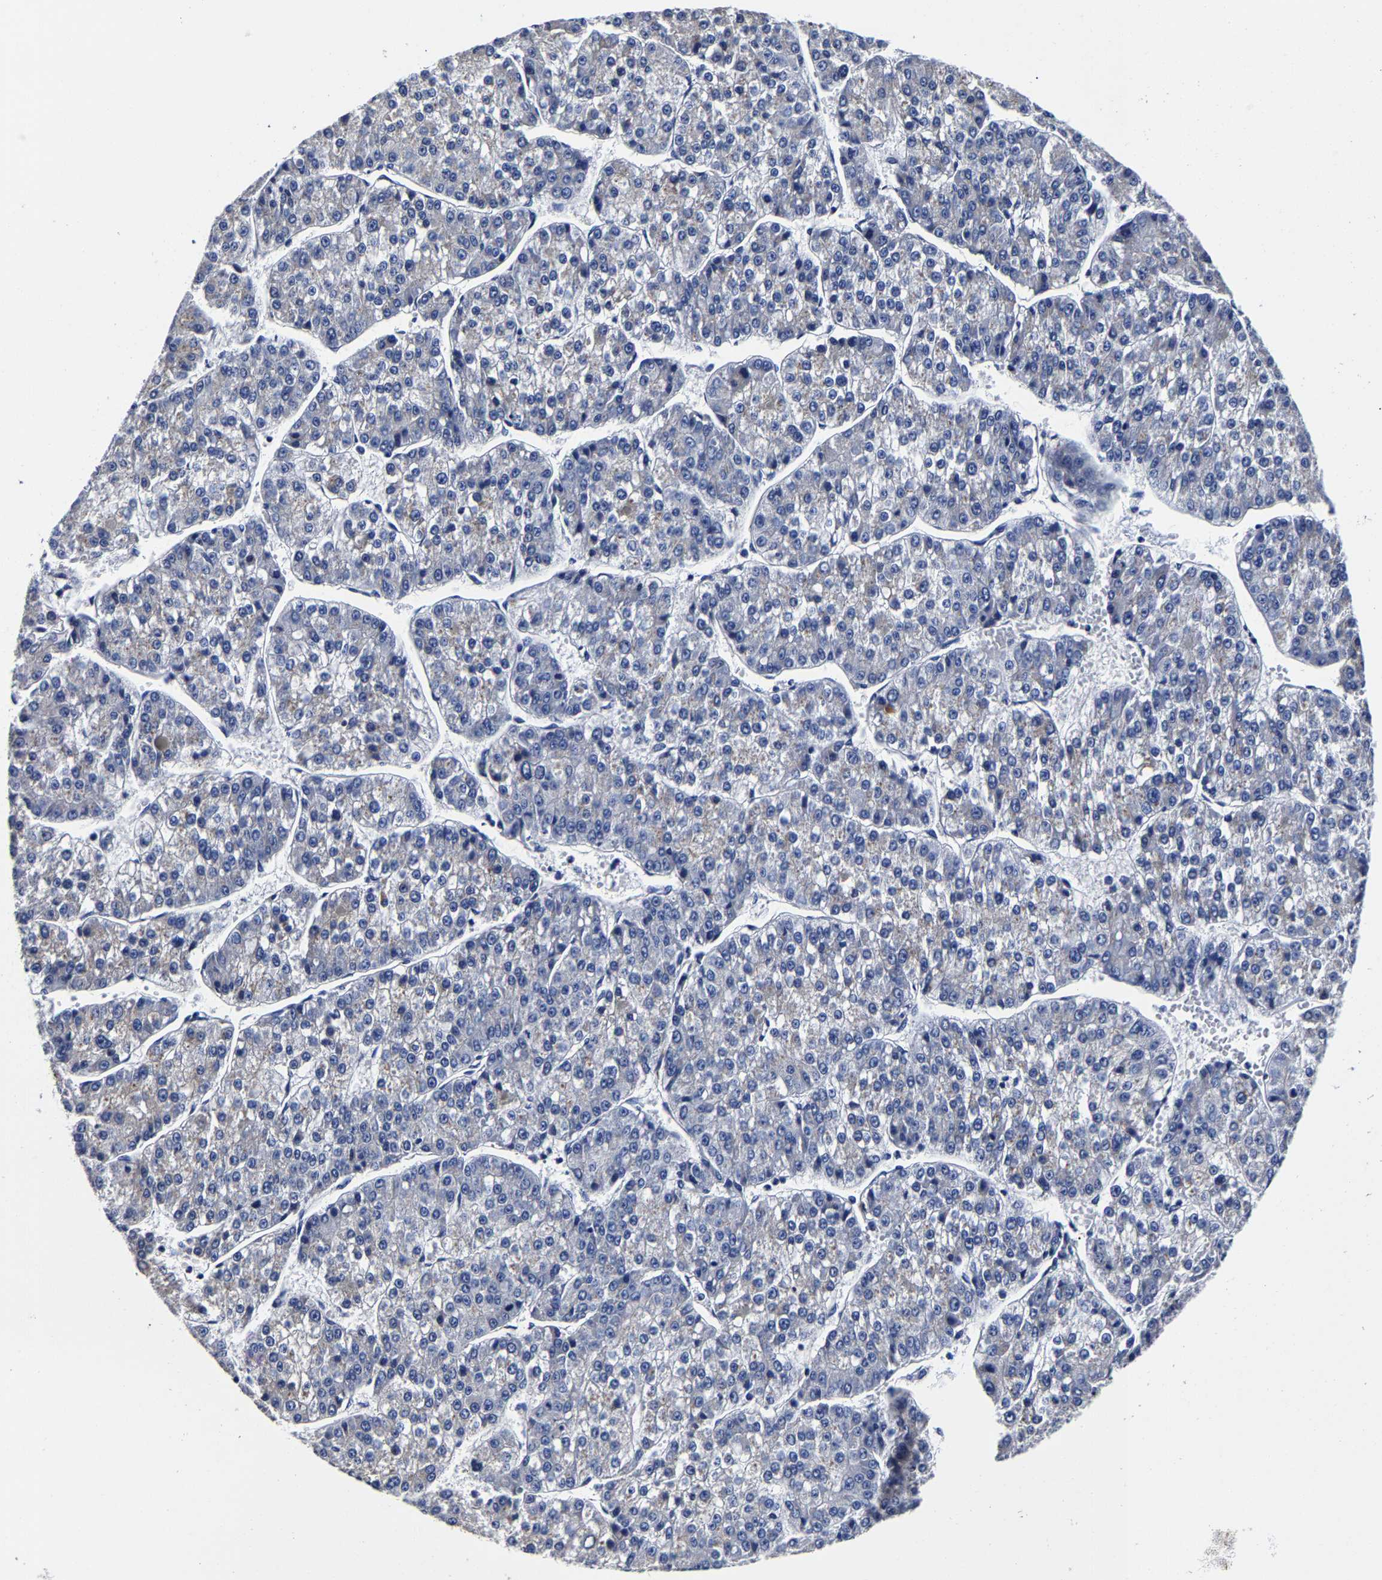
{"staining": {"intensity": "negative", "quantity": "none", "location": "none"}, "tissue": "liver cancer", "cell_type": "Tumor cells", "image_type": "cancer", "snomed": [{"axis": "morphology", "description": "Carcinoma, Hepatocellular, NOS"}, {"axis": "topography", "description": "Liver"}], "caption": "This is a micrograph of immunohistochemistry staining of hepatocellular carcinoma (liver), which shows no expression in tumor cells.", "gene": "AKAP4", "patient": {"sex": "female", "age": 73}}